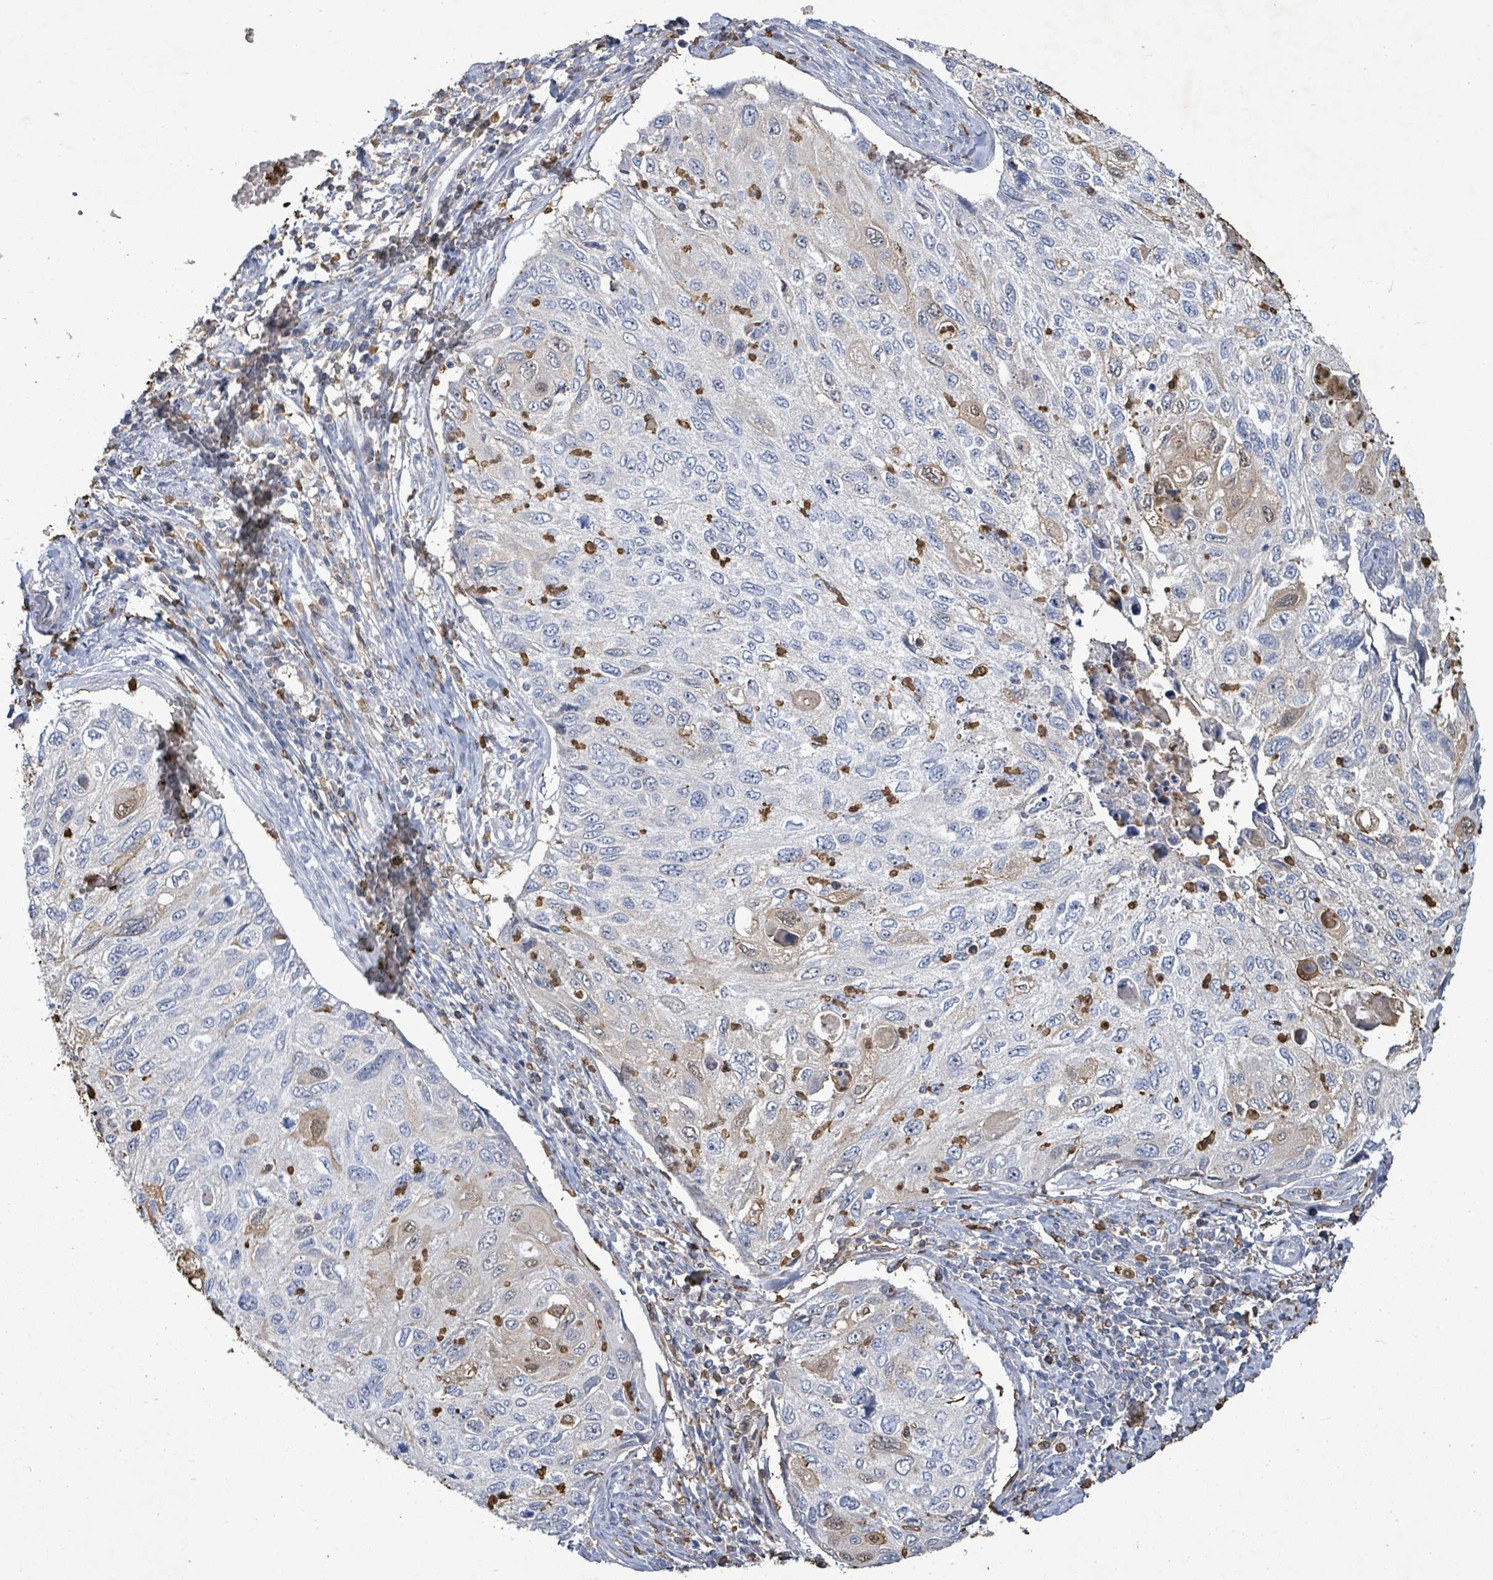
{"staining": {"intensity": "negative", "quantity": "none", "location": "none"}, "tissue": "cervical cancer", "cell_type": "Tumor cells", "image_type": "cancer", "snomed": [{"axis": "morphology", "description": "Squamous cell carcinoma, NOS"}, {"axis": "topography", "description": "Cervix"}], "caption": "Photomicrograph shows no significant protein positivity in tumor cells of squamous cell carcinoma (cervical).", "gene": "FAM210A", "patient": {"sex": "female", "age": 70}}